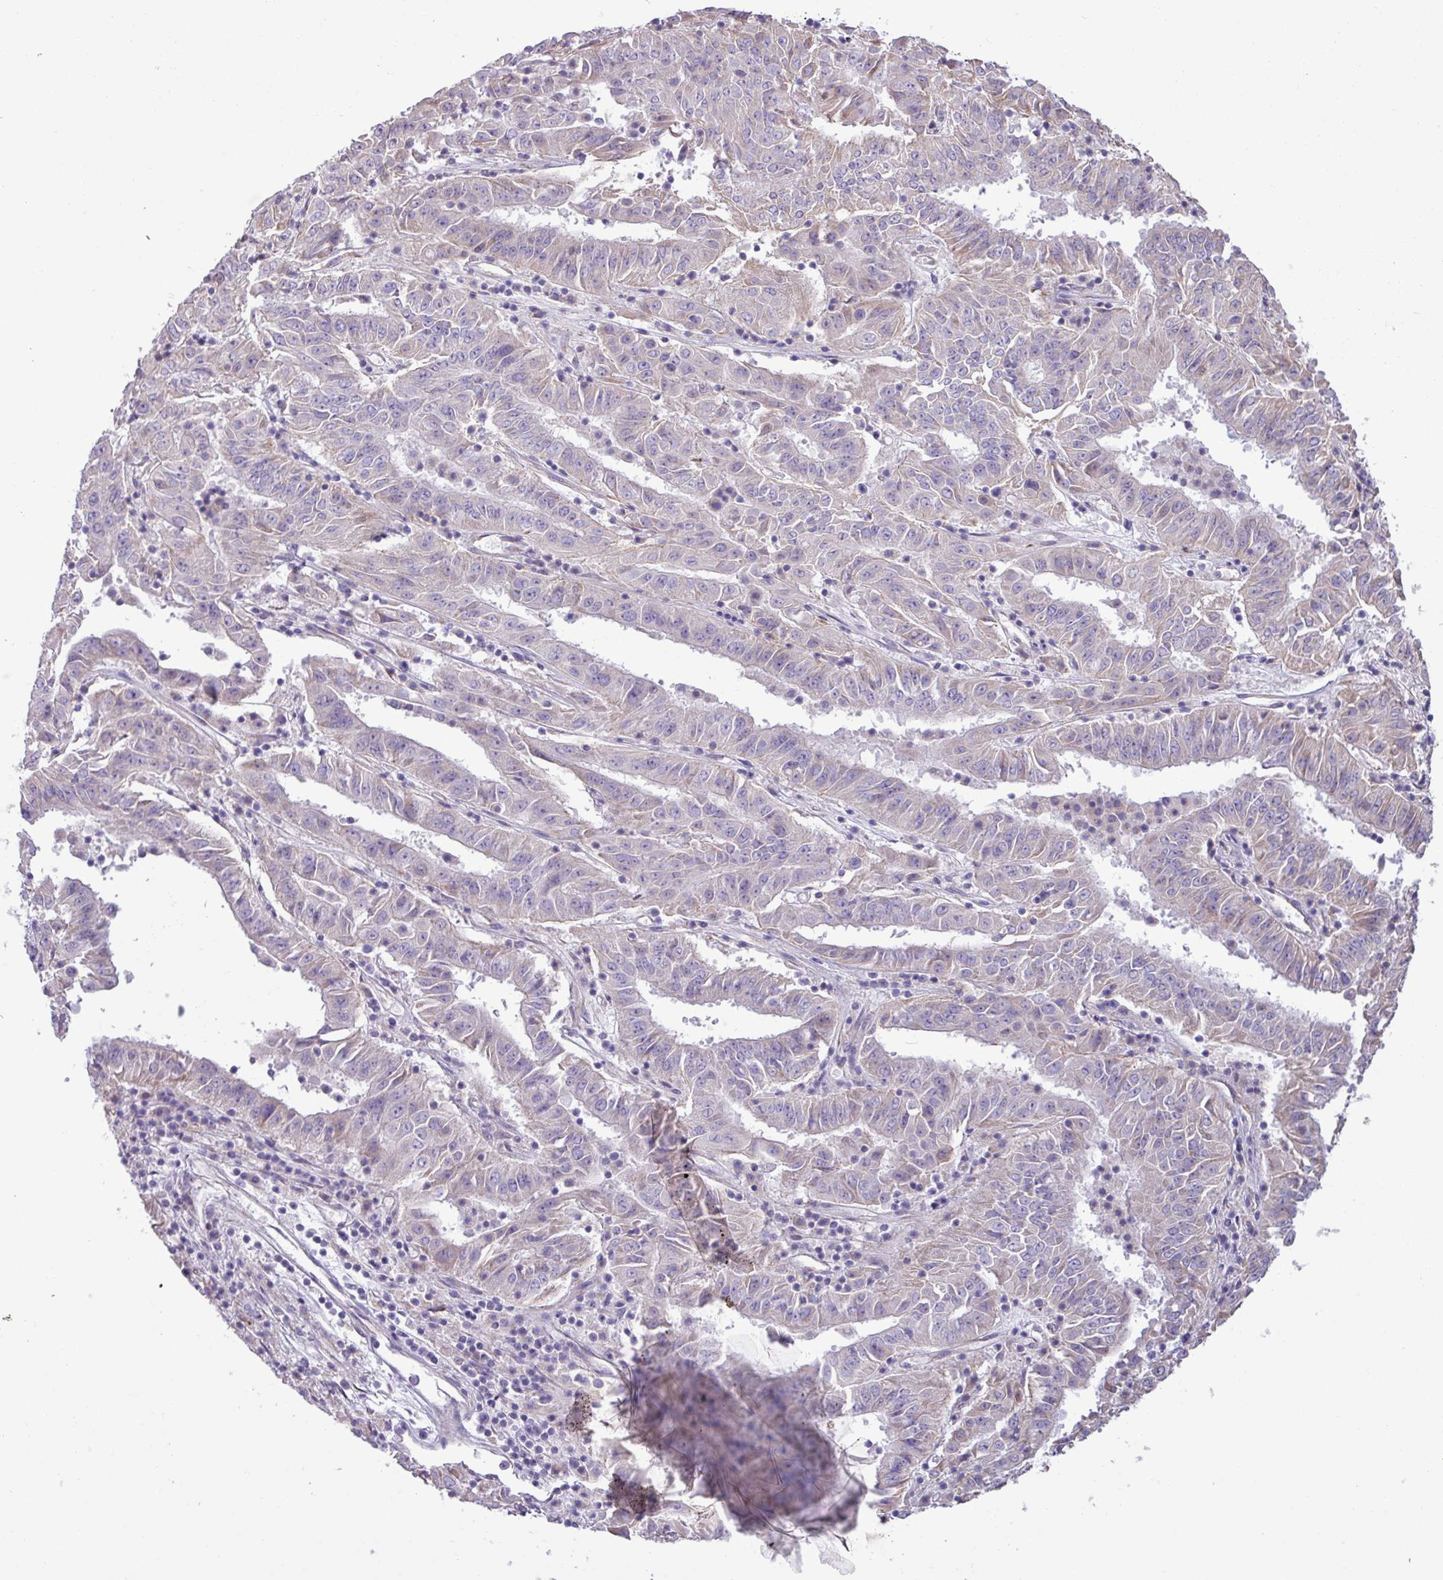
{"staining": {"intensity": "negative", "quantity": "none", "location": "none"}, "tissue": "pancreatic cancer", "cell_type": "Tumor cells", "image_type": "cancer", "snomed": [{"axis": "morphology", "description": "Adenocarcinoma, NOS"}, {"axis": "topography", "description": "Pancreas"}], "caption": "Tumor cells are negative for brown protein staining in pancreatic cancer (adenocarcinoma). (DAB IHC visualized using brightfield microscopy, high magnification).", "gene": "IRGC", "patient": {"sex": "male", "age": 63}}